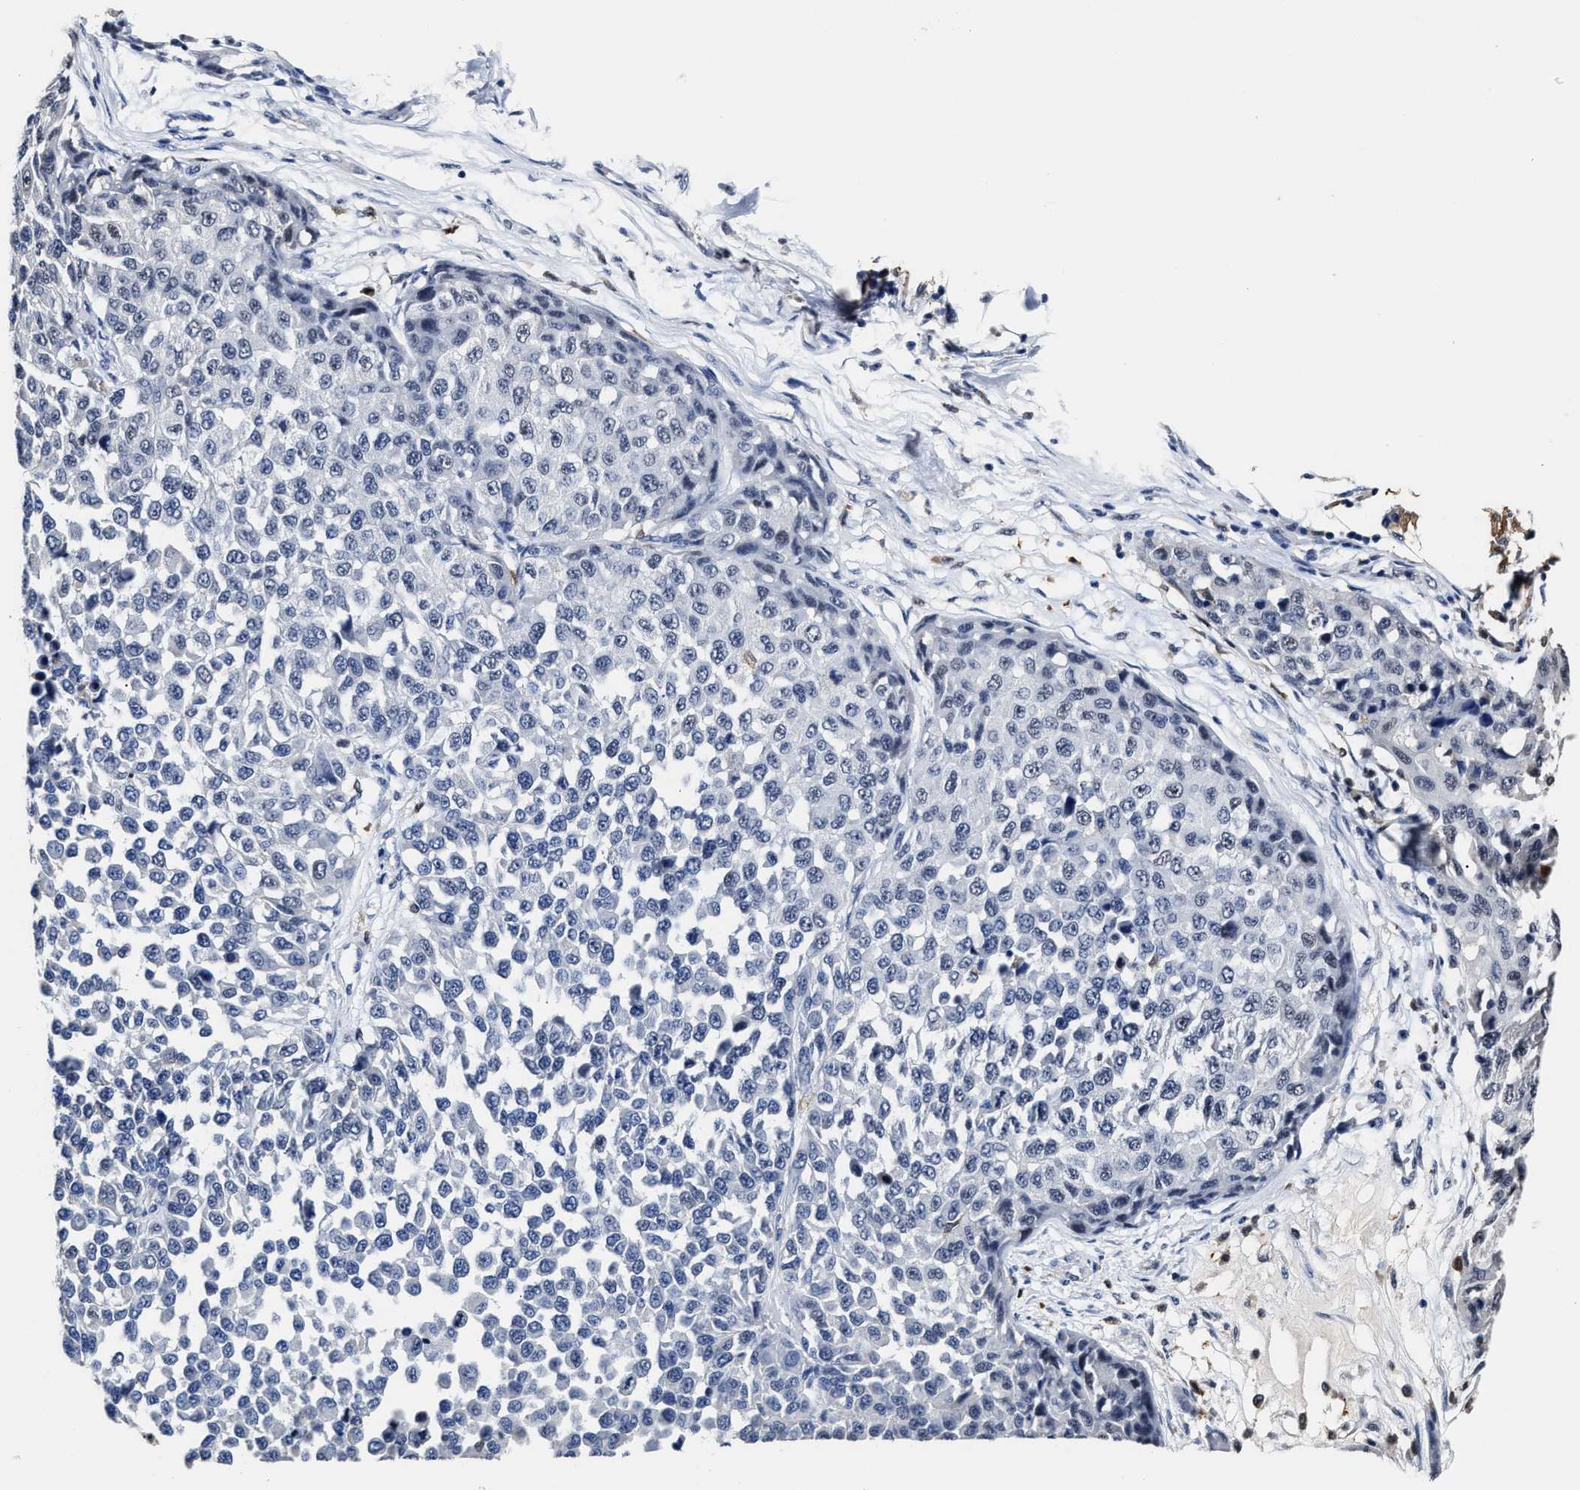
{"staining": {"intensity": "negative", "quantity": "none", "location": "none"}, "tissue": "melanoma", "cell_type": "Tumor cells", "image_type": "cancer", "snomed": [{"axis": "morphology", "description": "Normal tissue, NOS"}, {"axis": "morphology", "description": "Malignant melanoma, NOS"}, {"axis": "topography", "description": "Skin"}], "caption": "The immunohistochemistry (IHC) image has no significant positivity in tumor cells of melanoma tissue.", "gene": "PRPF4B", "patient": {"sex": "male", "age": 62}}